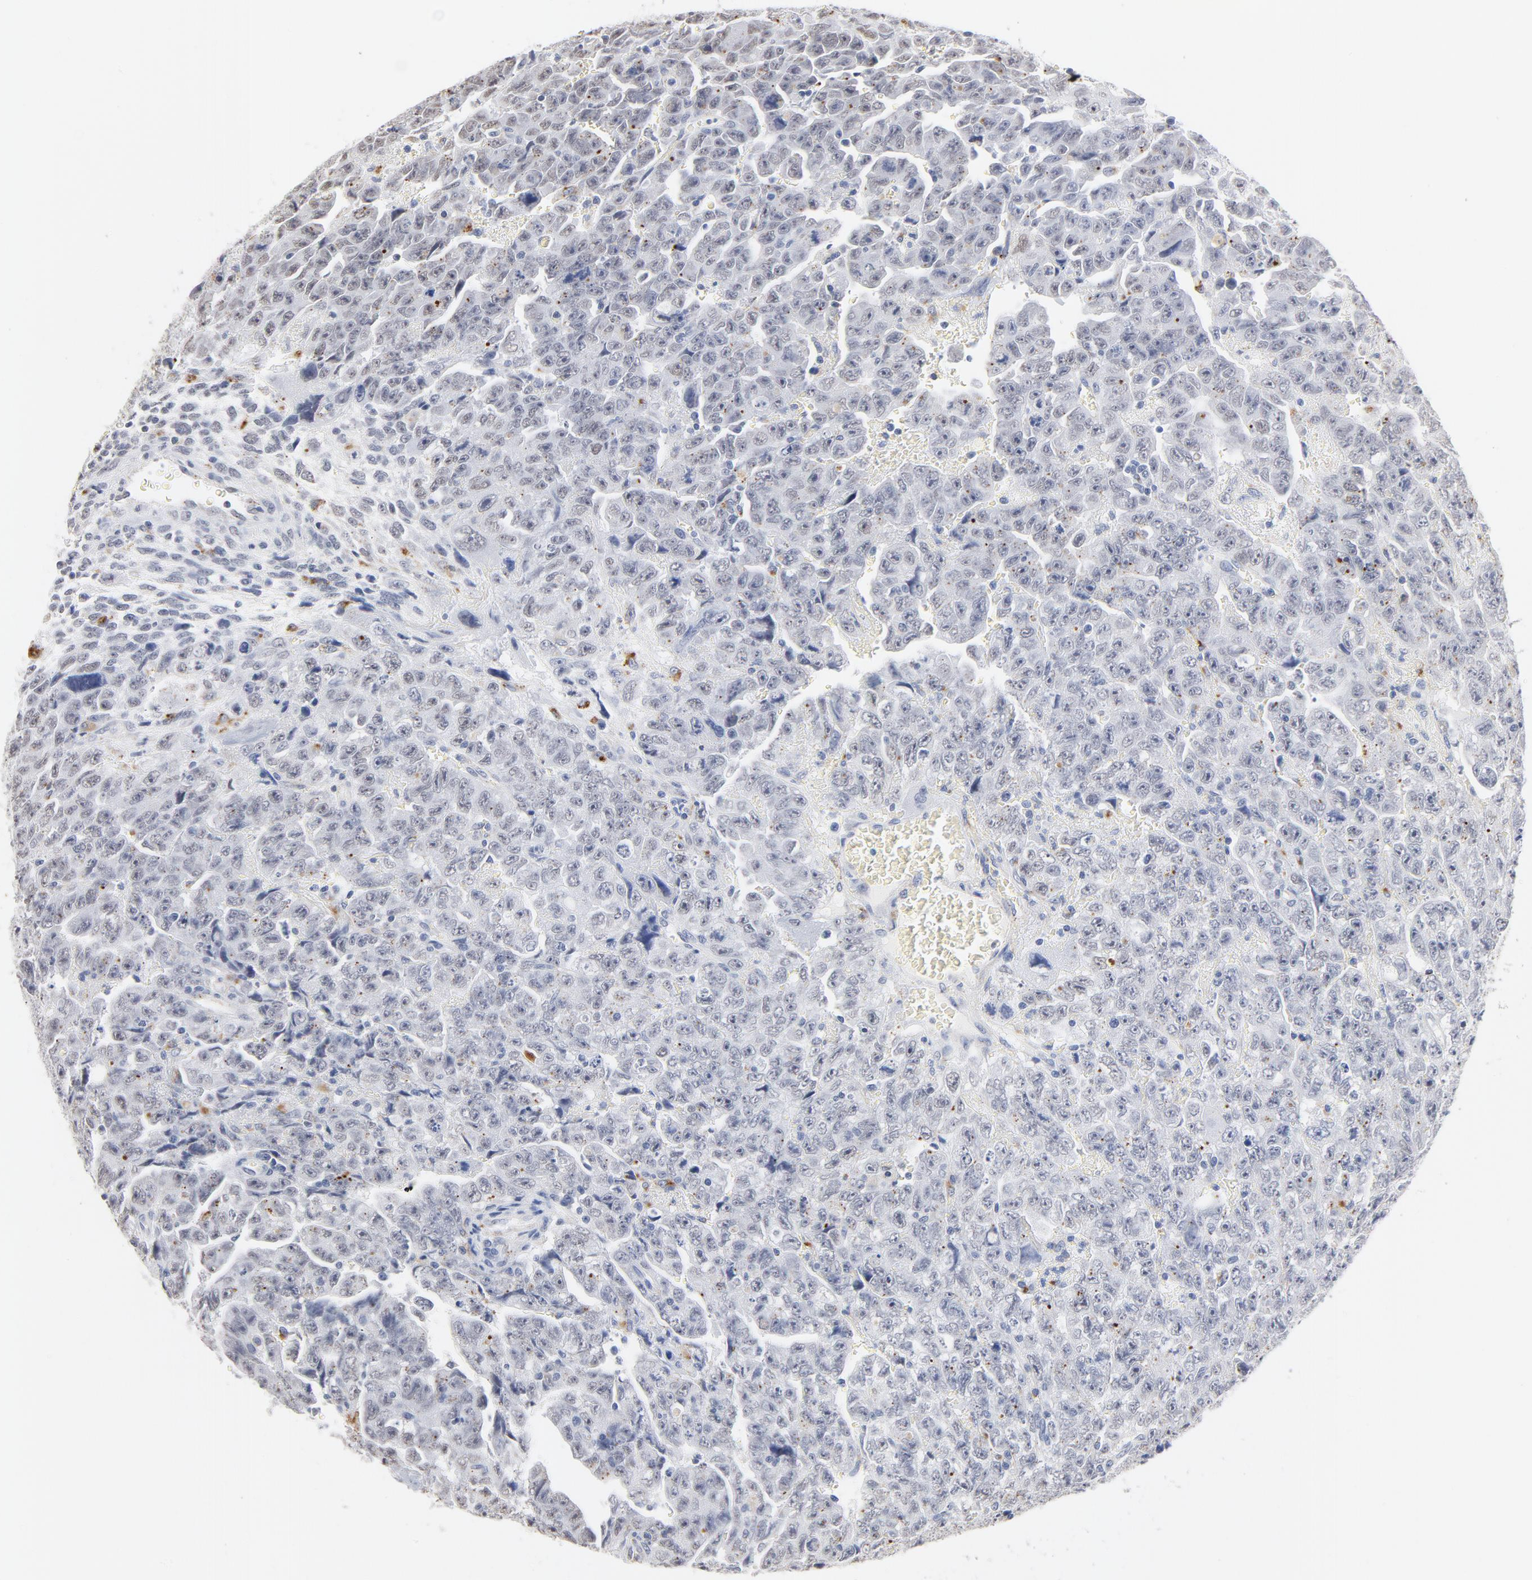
{"staining": {"intensity": "weak", "quantity": "<25%", "location": "cytoplasmic/membranous"}, "tissue": "testis cancer", "cell_type": "Tumor cells", "image_type": "cancer", "snomed": [{"axis": "morphology", "description": "Carcinoma, Embryonal, NOS"}, {"axis": "topography", "description": "Testis"}], "caption": "A high-resolution photomicrograph shows IHC staining of embryonal carcinoma (testis), which reveals no significant staining in tumor cells. (DAB (3,3'-diaminobenzidine) immunohistochemistry, high magnification).", "gene": "LTBP2", "patient": {"sex": "male", "age": 28}}